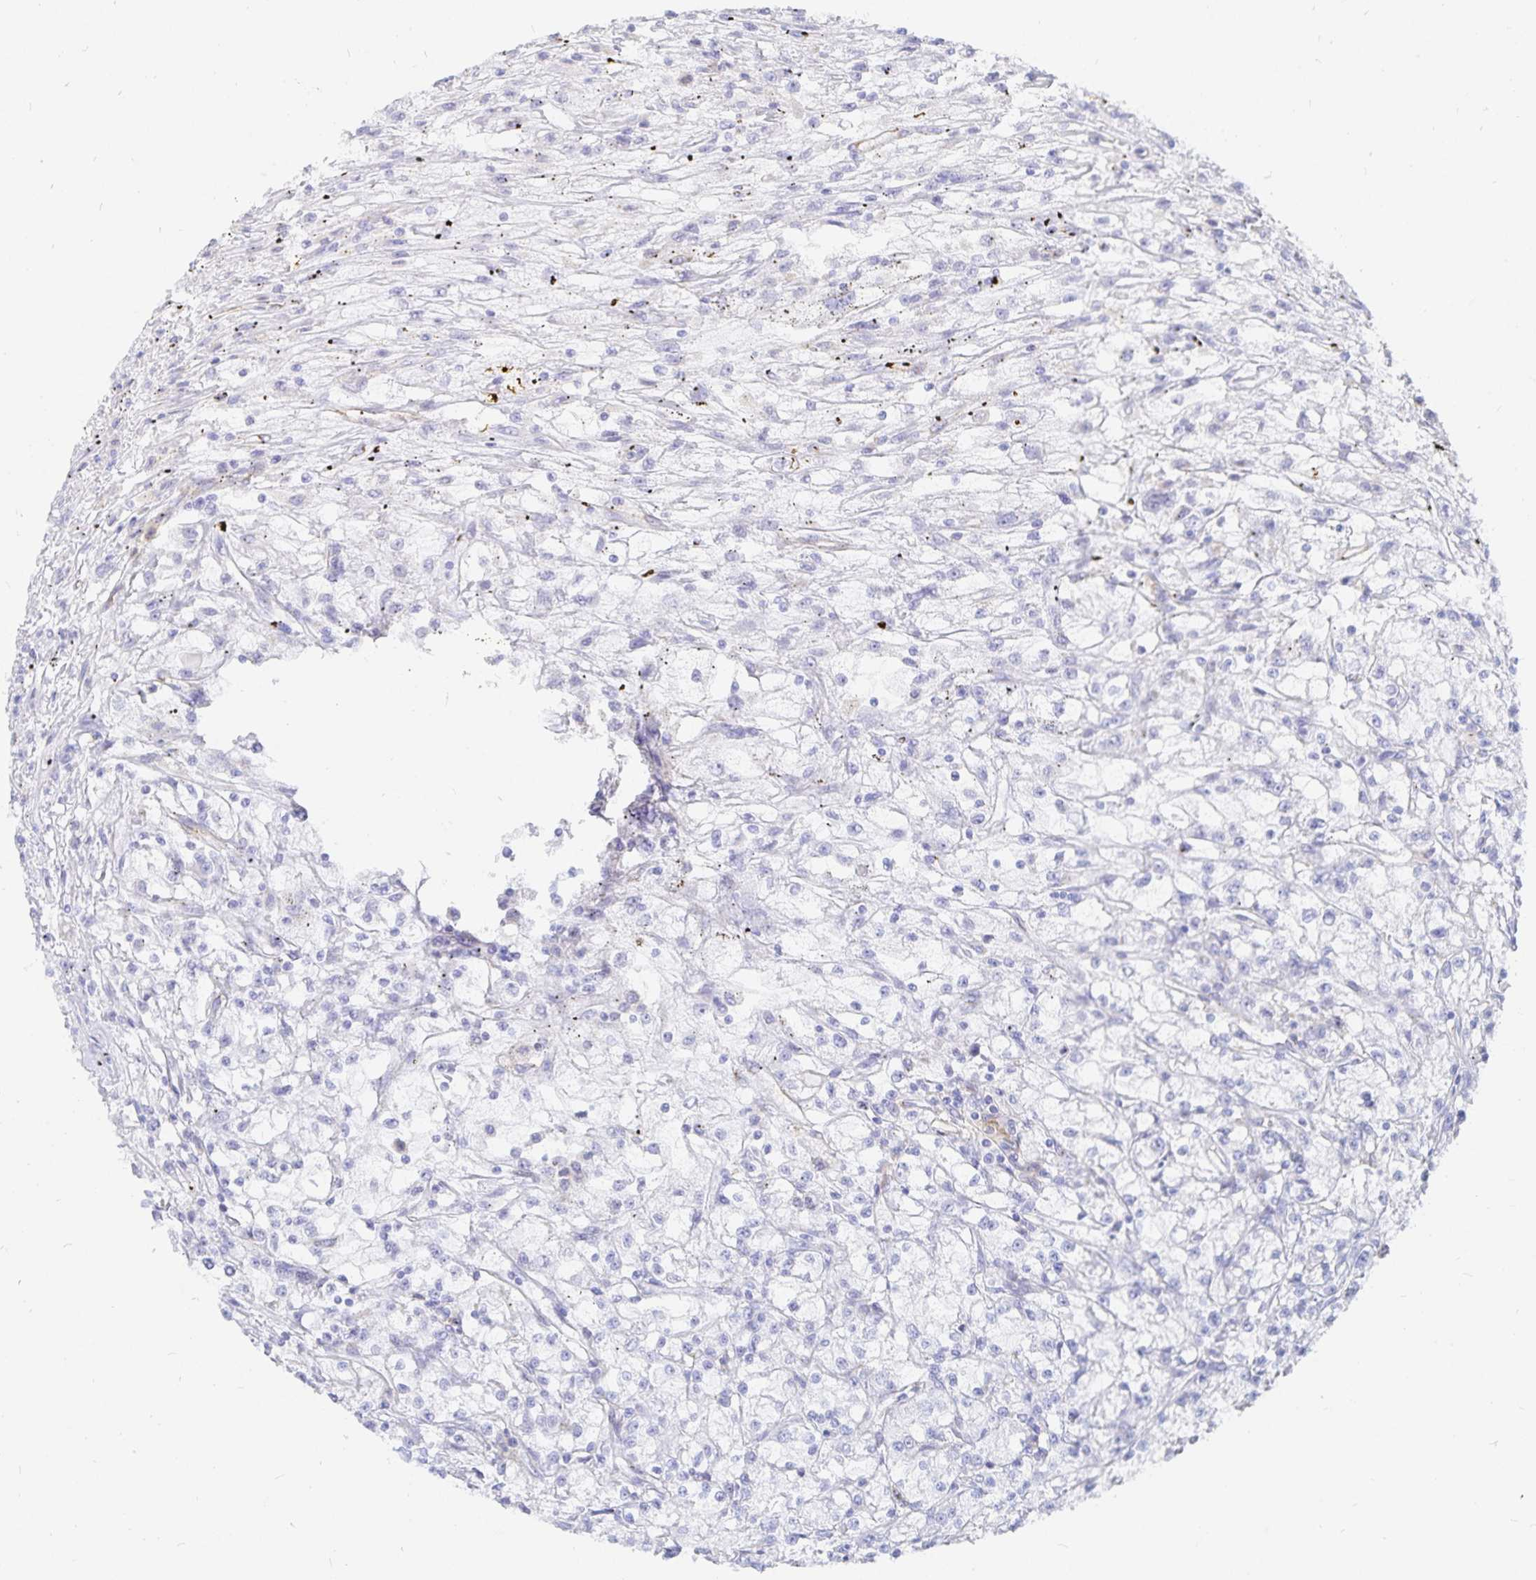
{"staining": {"intensity": "negative", "quantity": "none", "location": "none"}, "tissue": "renal cancer", "cell_type": "Tumor cells", "image_type": "cancer", "snomed": [{"axis": "morphology", "description": "Adenocarcinoma, NOS"}, {"axis": "topography", "description": "Kidney"}], "caption": "Histopathology image shows no protein expression in tumor cells of adenocarcinoma (renal) tissue.", "gene": "INSL5", "patient": {"sex": "female", "age": 59}}